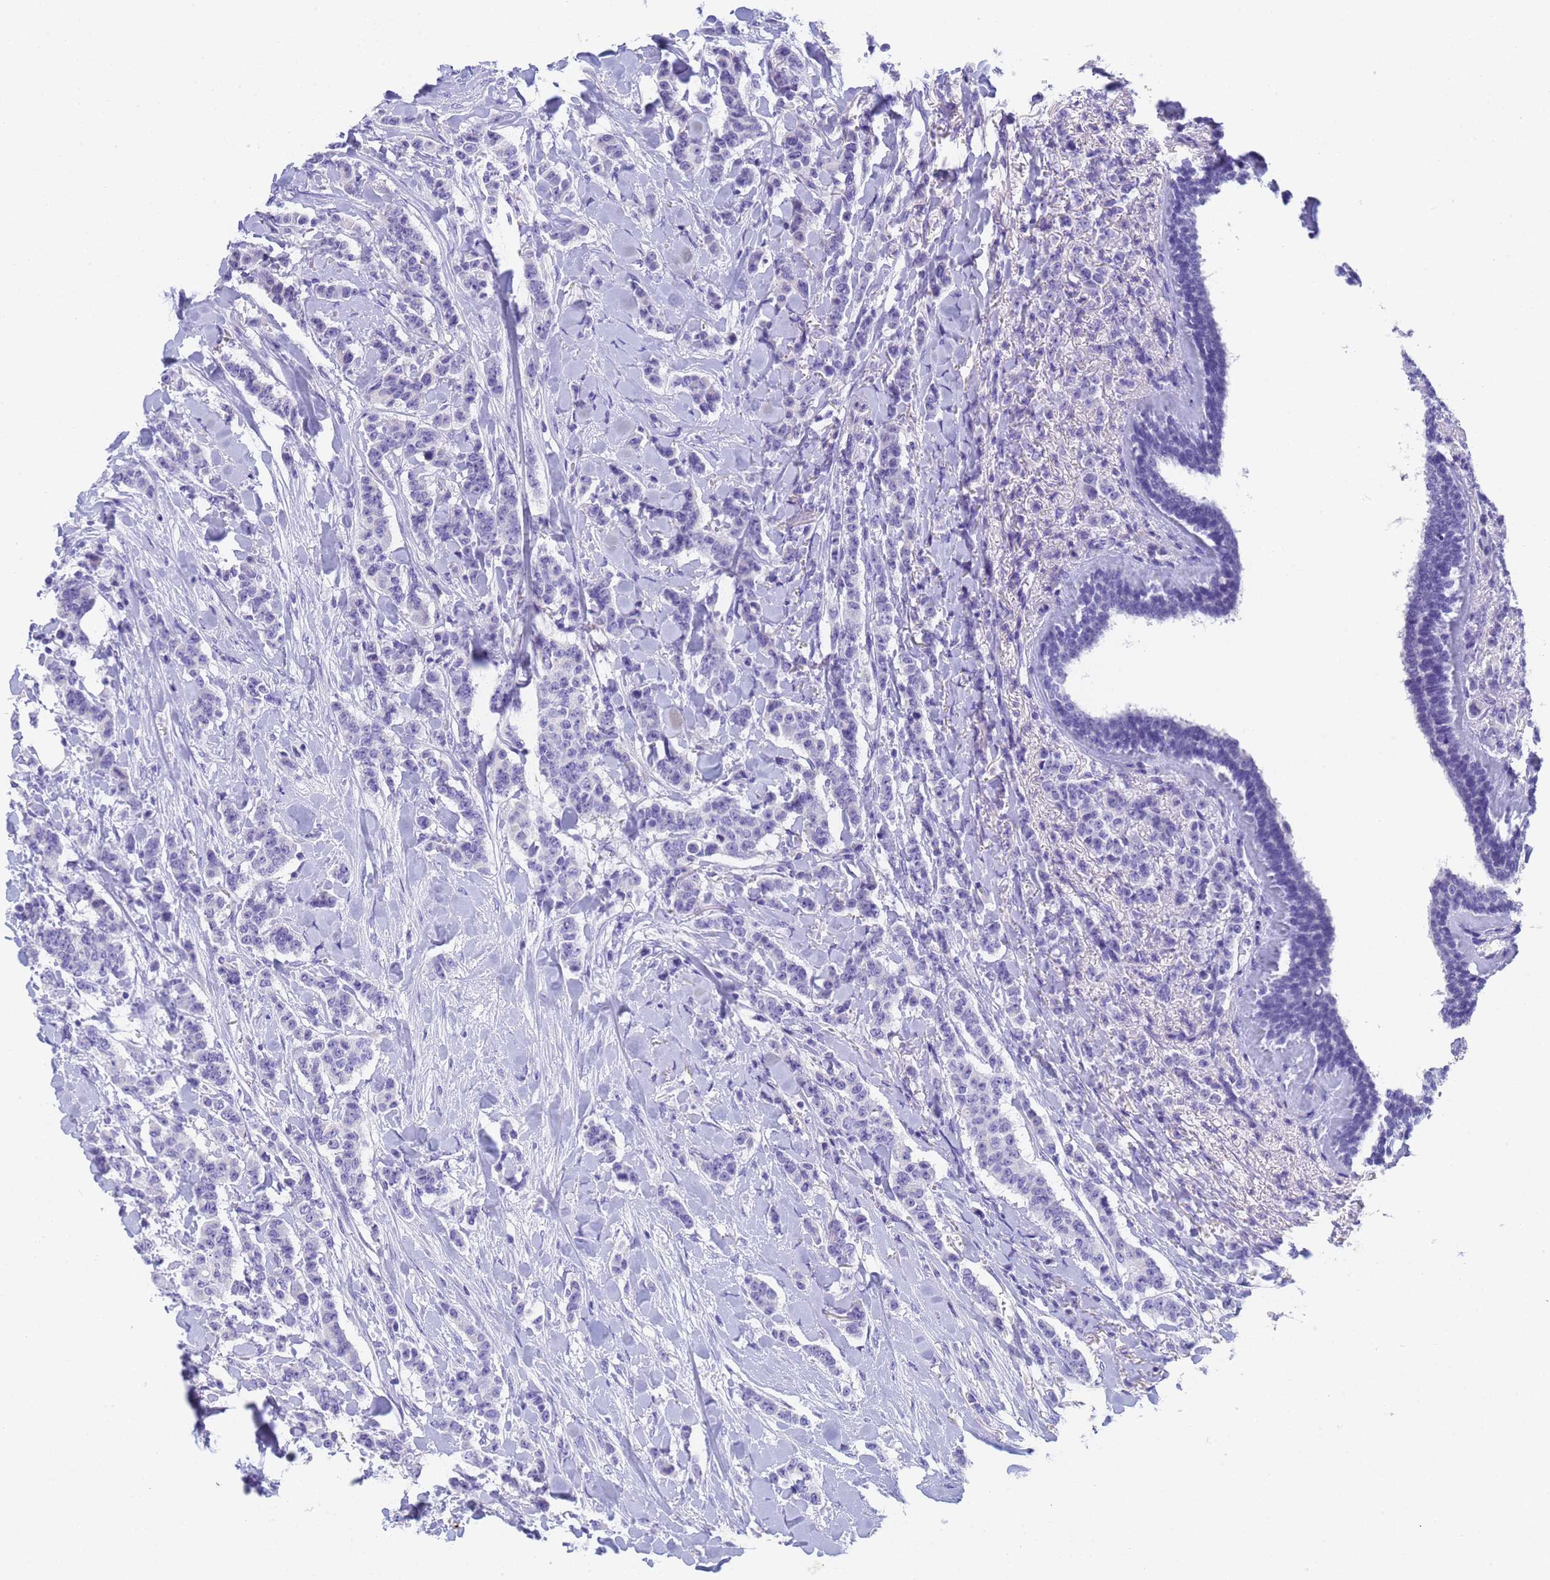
{"staining": {"intensity": "negative", "quantity": "none", "location": "none"}, "tissue": "breast cancer", "cell_type": "Tumor cells", "image_type": "cancer", "snomed": [{"axis": "morphology", "description": "Duct carcinoma"}, {"axis": "topography", "description": "Breast"}], "caption": "Protein analysis of breast cancer (invasive ductal carcinoma) shows no significant expression in tumor cells.", "gene": "STATH", "patient": {"sex": "female", "age": 40}}